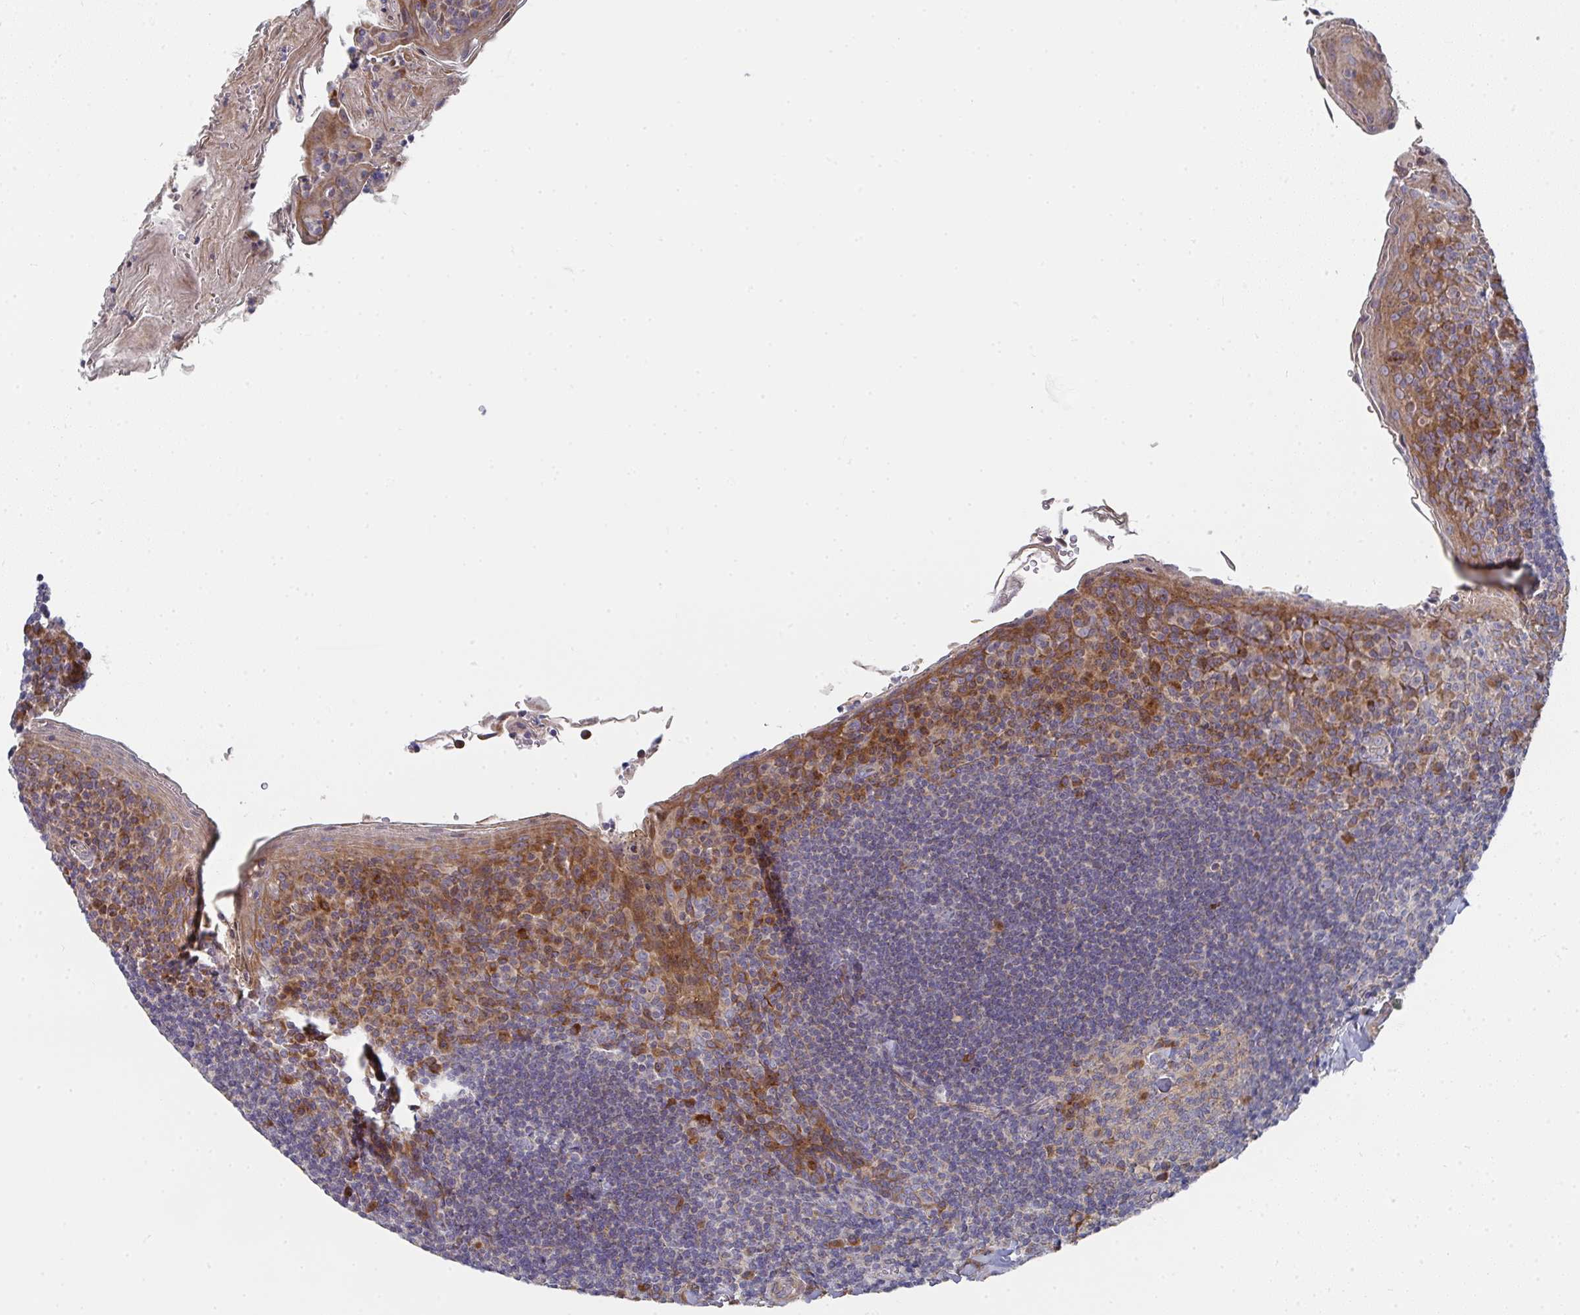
{"staining": {"intensity": "moderate", "quantity": "<25%", "location": "cytoplasmic/membranous"}, "tissue": "tonsil", "cell_type": "Germinal center cells", "image_type": "normal", "snomed": [{"axis": "morphology", "description": "Normal tissue, NOS"}, {"axis": "topography", "description": "Tonsil"}], "caption": "Immunohistochemistry image of normal tonsil: human tonsil stained using immunohistochemistry (IHC) displays low levels of moderate protein expression localized specifically in the cytoplasmic/membranous of germinal center cells, appearing as a cytoplasmic/membranous brown color.", "gene": "RHEBL1", "patient": {"sex": "male", "age": 27}}